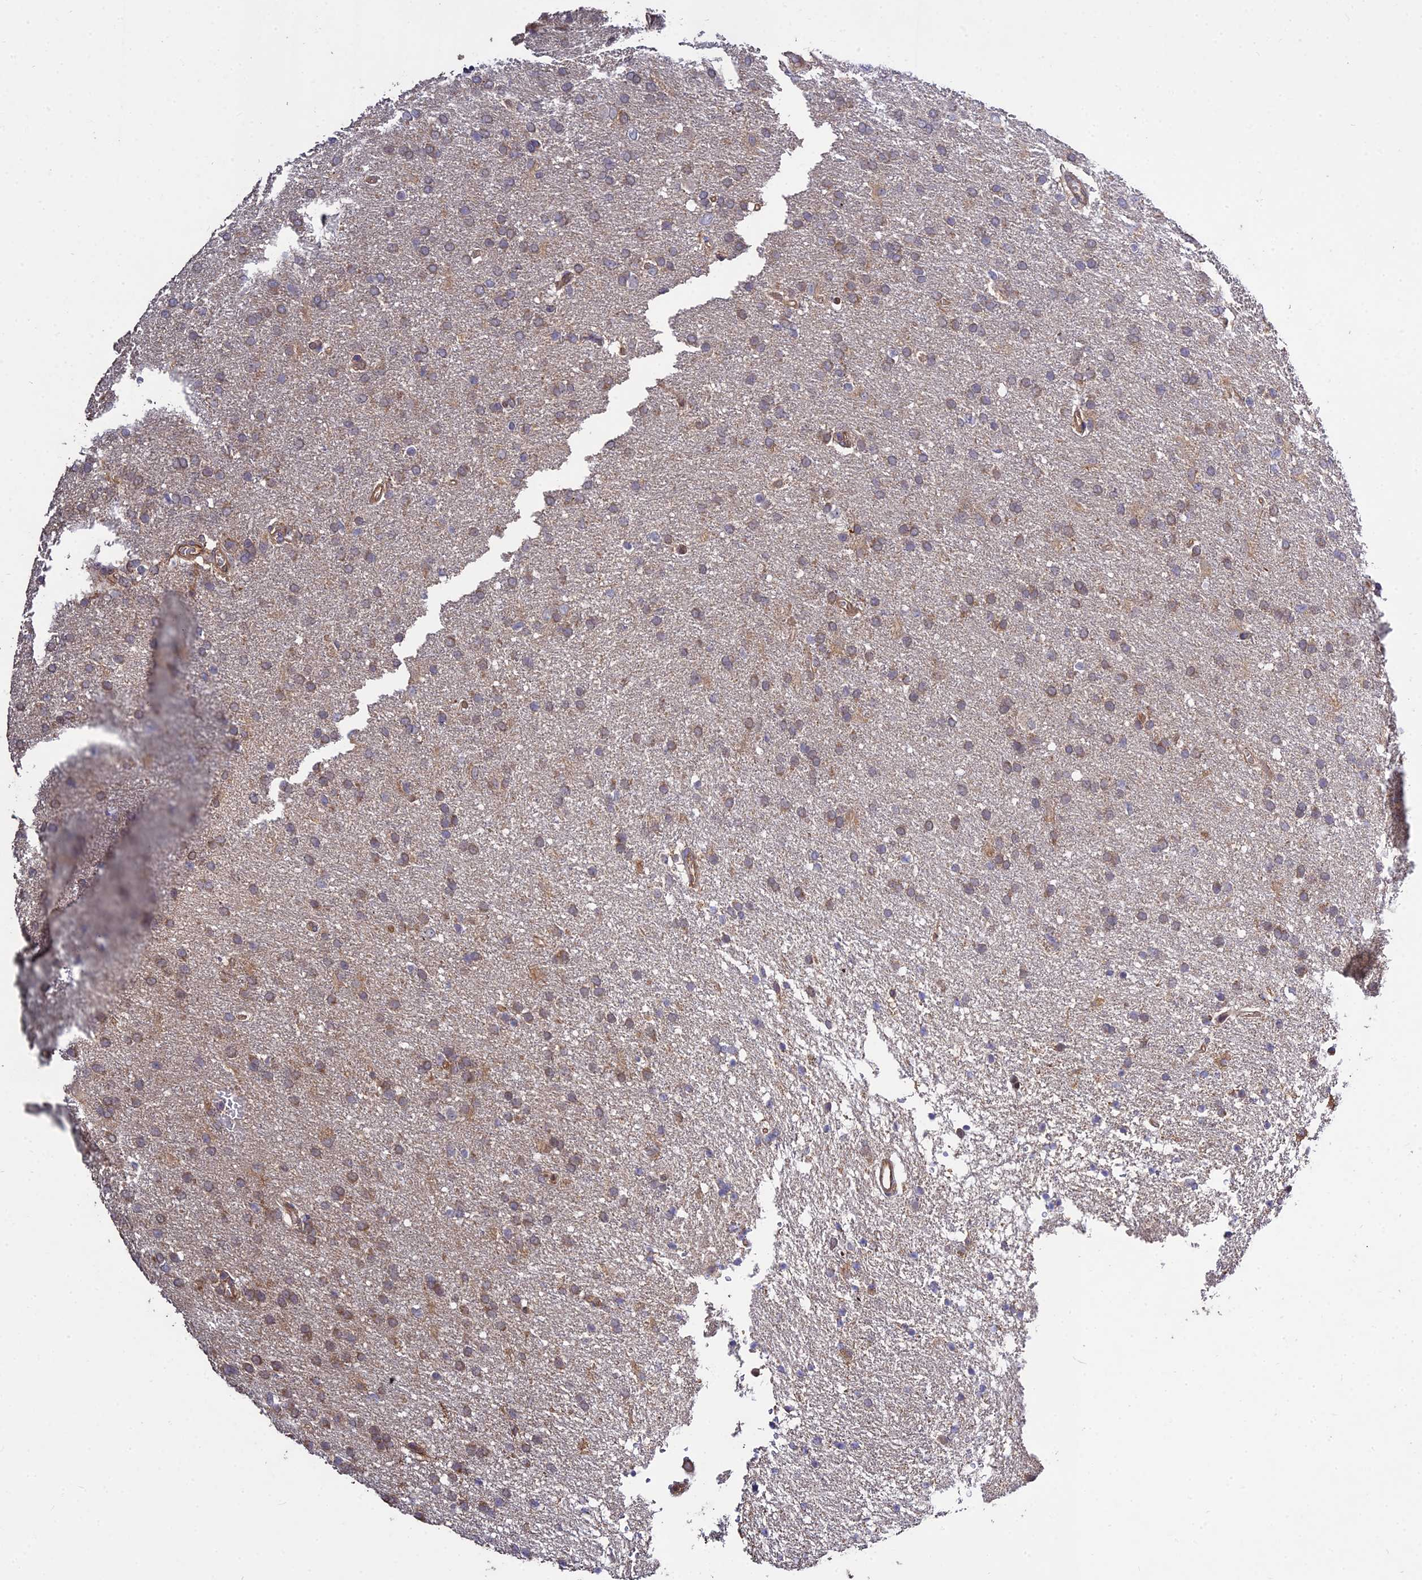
{"staining": {"intensity": "moderate", "quantity": "25%-75%", "location": "cytoplasmic/membranous"}, "tissue": "glioma", "cell_type": "Tumor cells", "image_type": "cancer", "snomed": [{"axis": "morphology", "description": "Glioma, malignant, High grade"}, {"axis": "topography", "description": "Brain"}], "caption": "The image shows staining of glioma, revealing moderate cytoplasmic/membranous protein expression (brown color) within tumor cells.", "gene": "GRTP1", "patient": {"sex": "male", "age": 72}}